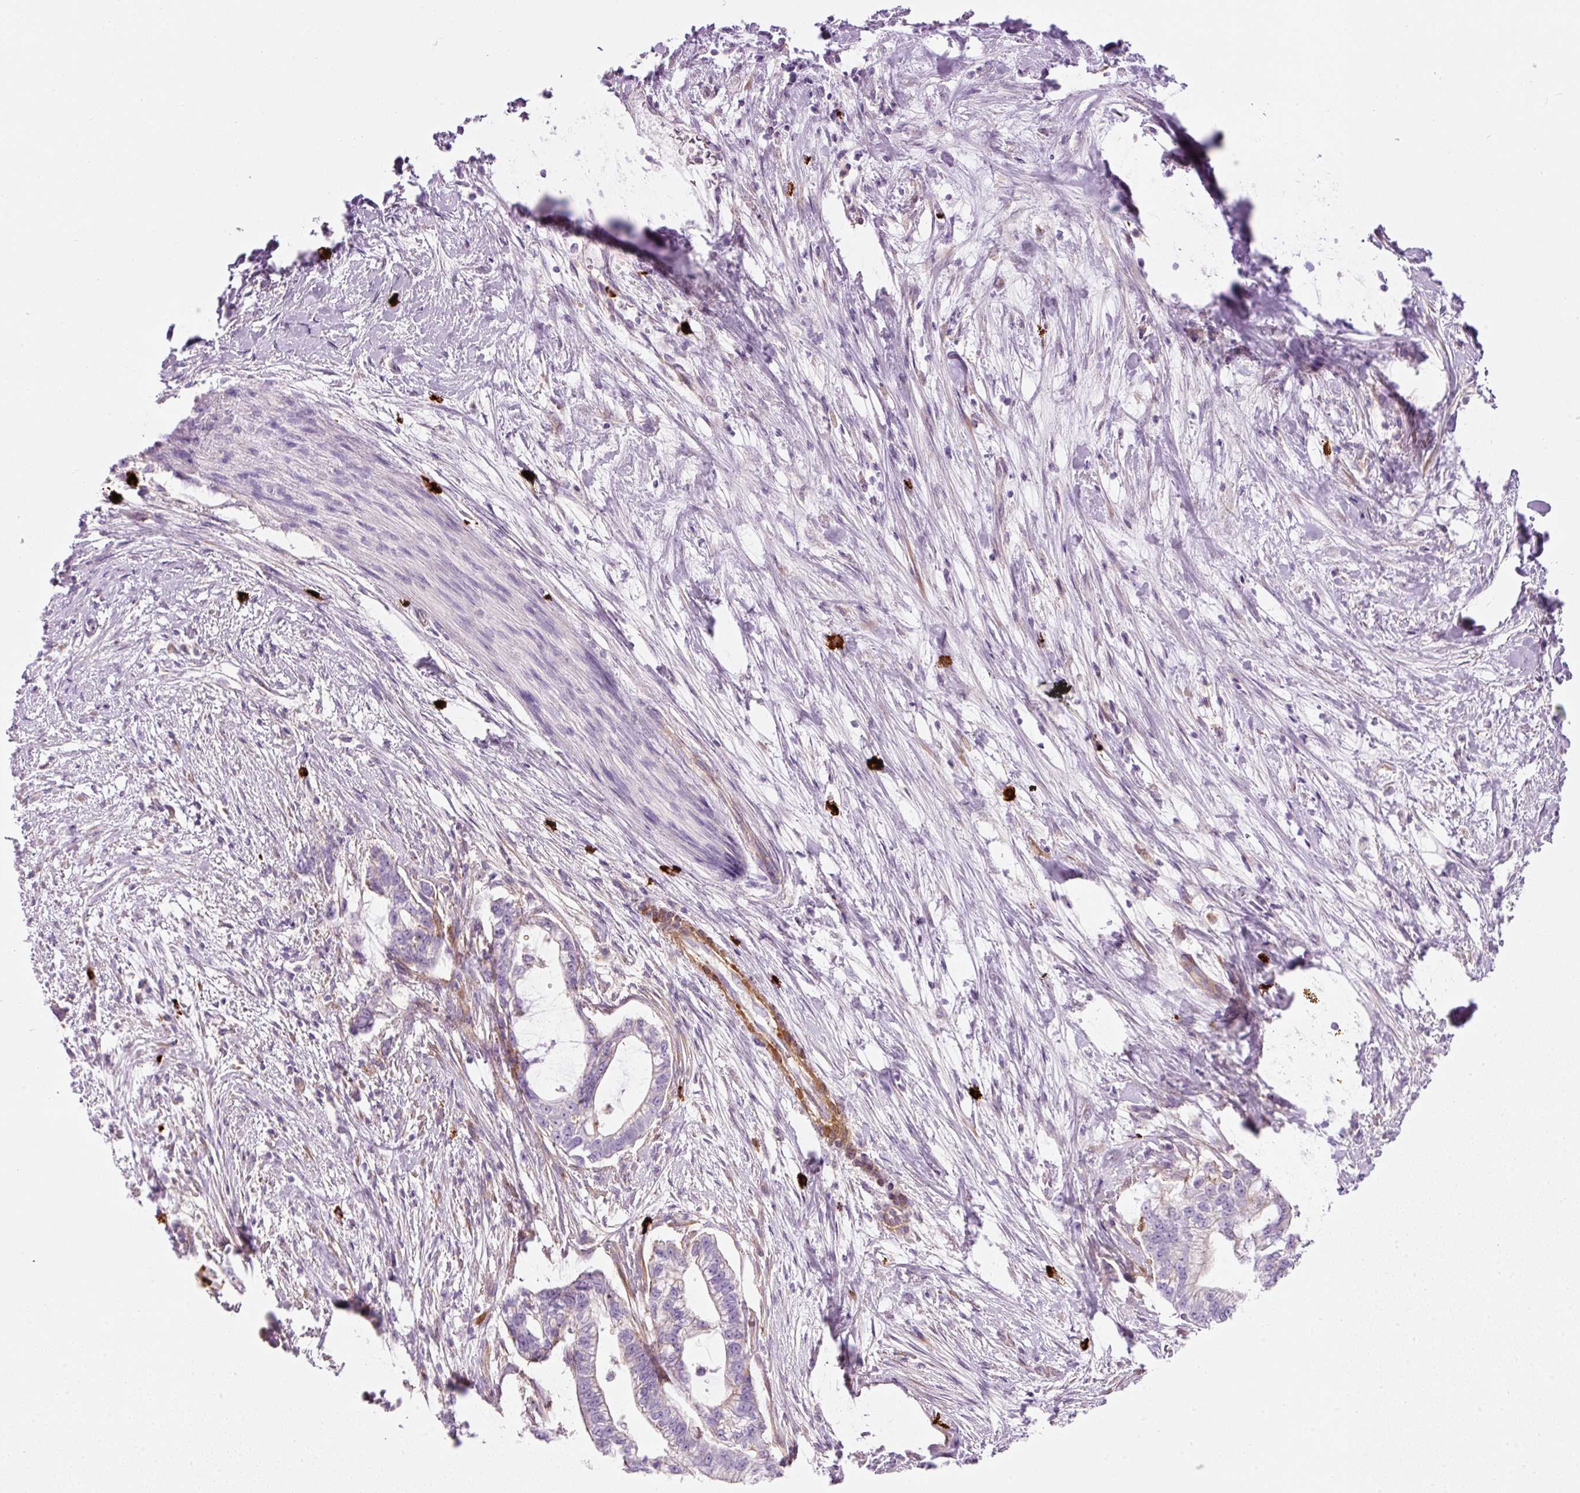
{"staining": {"intensity": "negative", "quantity": "none", "location": "none"}, "tissue": "pancreatic cancer", "cell_type": "Tumor cells", "image_type": "cancer", "snomed": [{"axis": "morphology", "description": "Adenocarcinoma, NOS"}, {"axis": "topography", "description": "Pancreas"}], "caption": "This is a histopathology image of immunohistochemistry staining of pancreatic cancer, which shows no staining in tumor cells. (DAB (3,3'-diaminobenzidine) immunohistochemistry visualized using brightfield microscopy, high magnification).", "gene": "MAP3K3", "patient": {"sex": "male", "age": 70}}